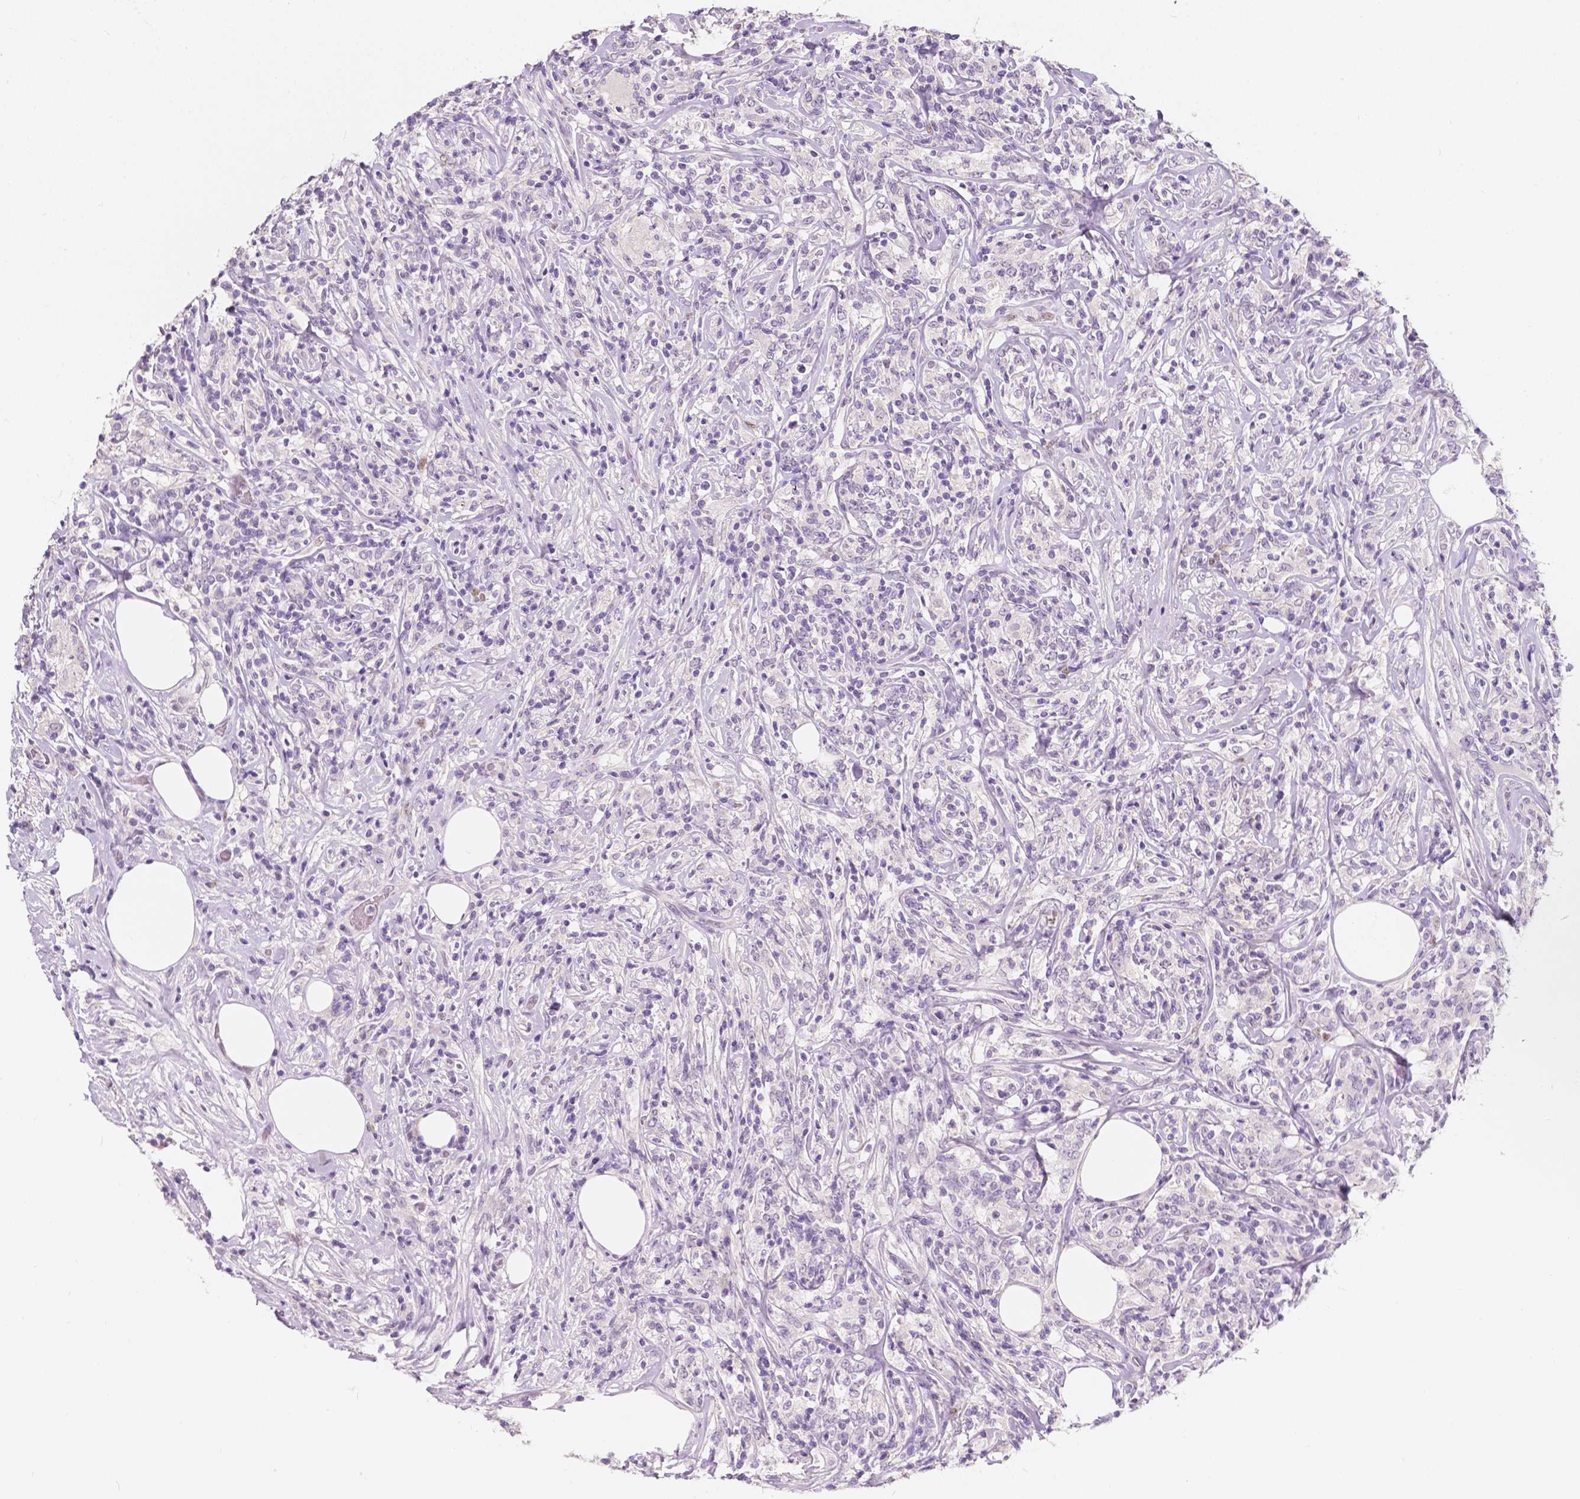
{"staining": {"intensity": "negative", "quantity": "none", "location": "none"}, "tissue": "lymphoma", "cell_type": "Tumor cells", "image_type": "cancer", "snomed": [{"axis": "morphology", "description": "Malignant lymphoma, non-Hodgkin's type, High grade"}, {"axis": "topography", "description": "Lymph node"}], "caption": "Photomicrograph shows no protein expression in tumor cells of lymphoma tissue.", "gene": "TAL1", "patient": {"sex": "female", "age": 84}}